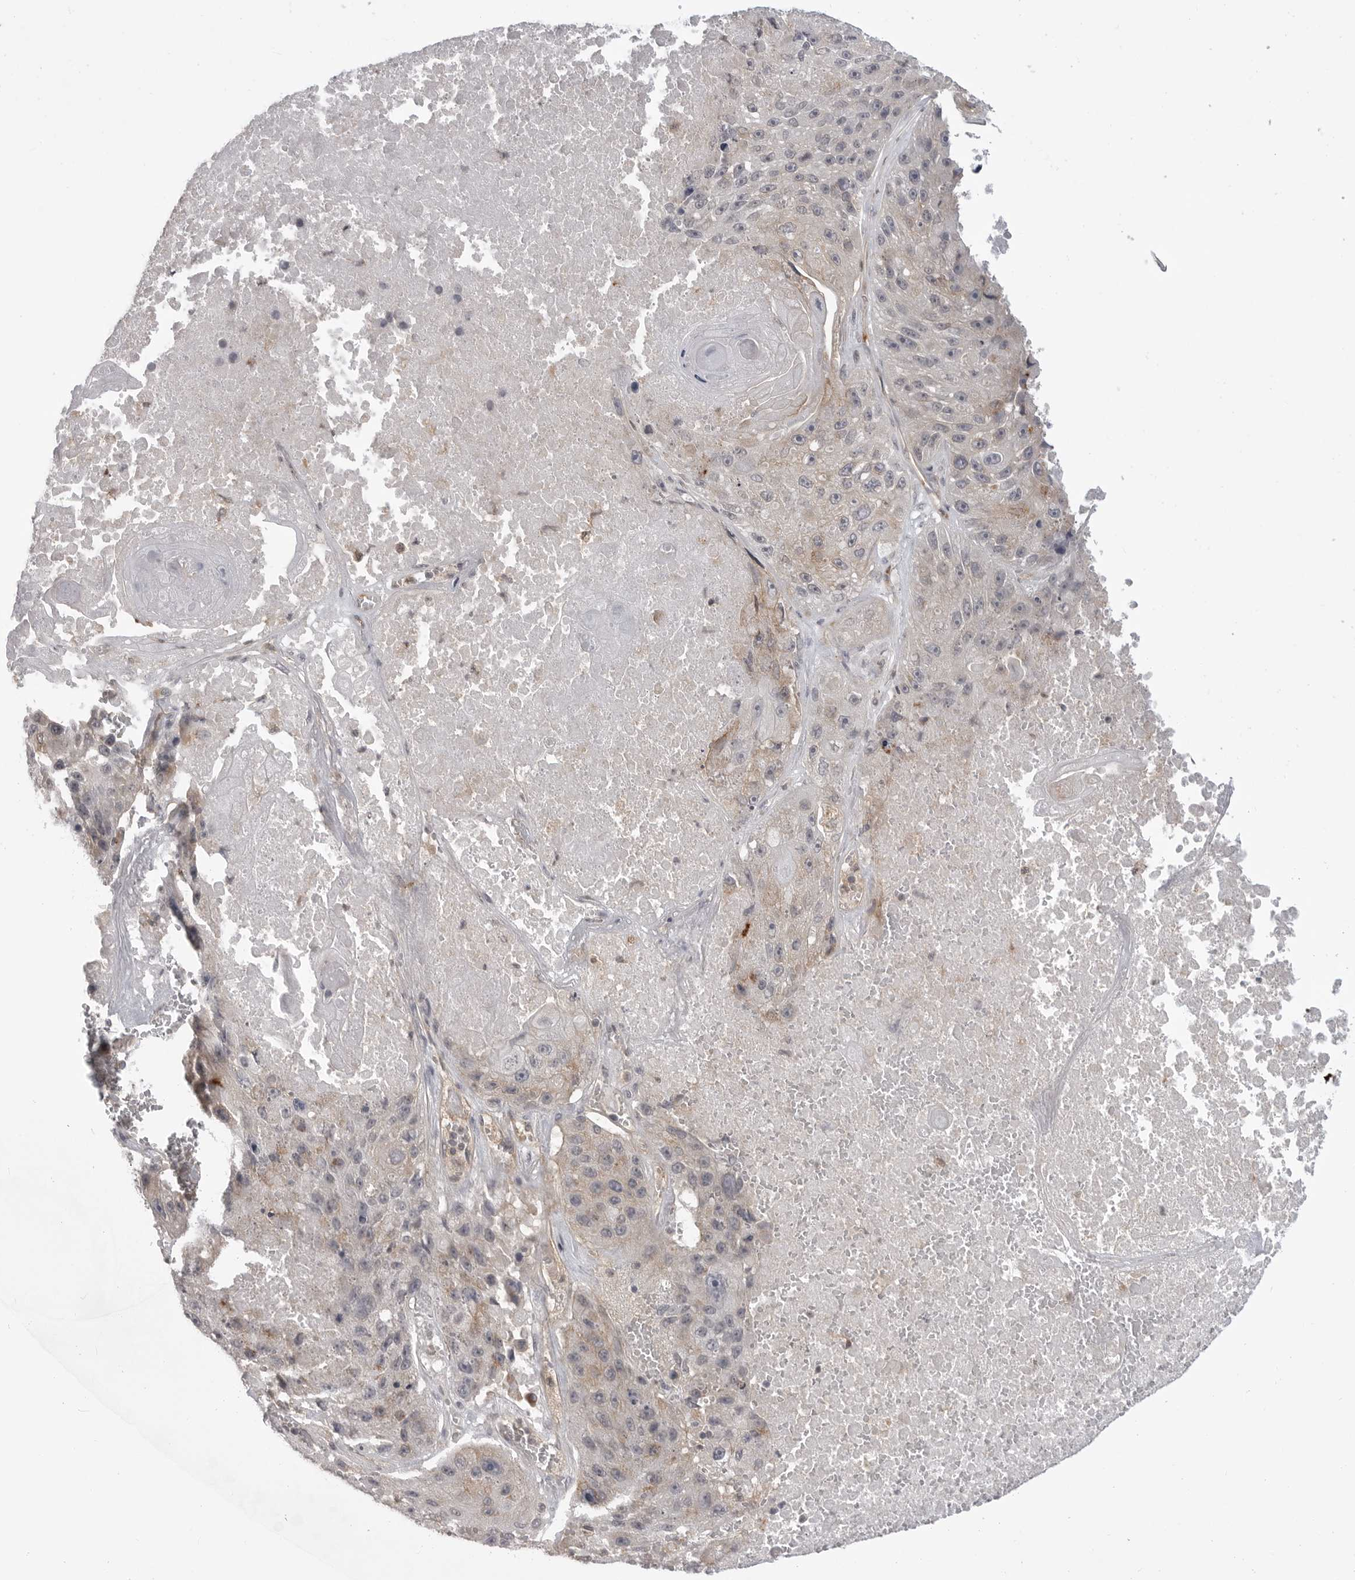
{"staining": {"intensity": "weak", "quantity": "<25%", "location": "cytoplasmic/membranous"}, "tissue": "lung cancer", "cell_type": "Tumor cells", "image_type": "cancer", "snomed": [{"axis": "morphology", "description": "Squamous cell carcinoma, NOS"}, {"axis": "topography", "description": "Lung"}], "caption": "There is no significant expression in tumor cells of lung cancer.", "gene": "IFNGR1", "patient": {"sex": "male", "age": 61}}